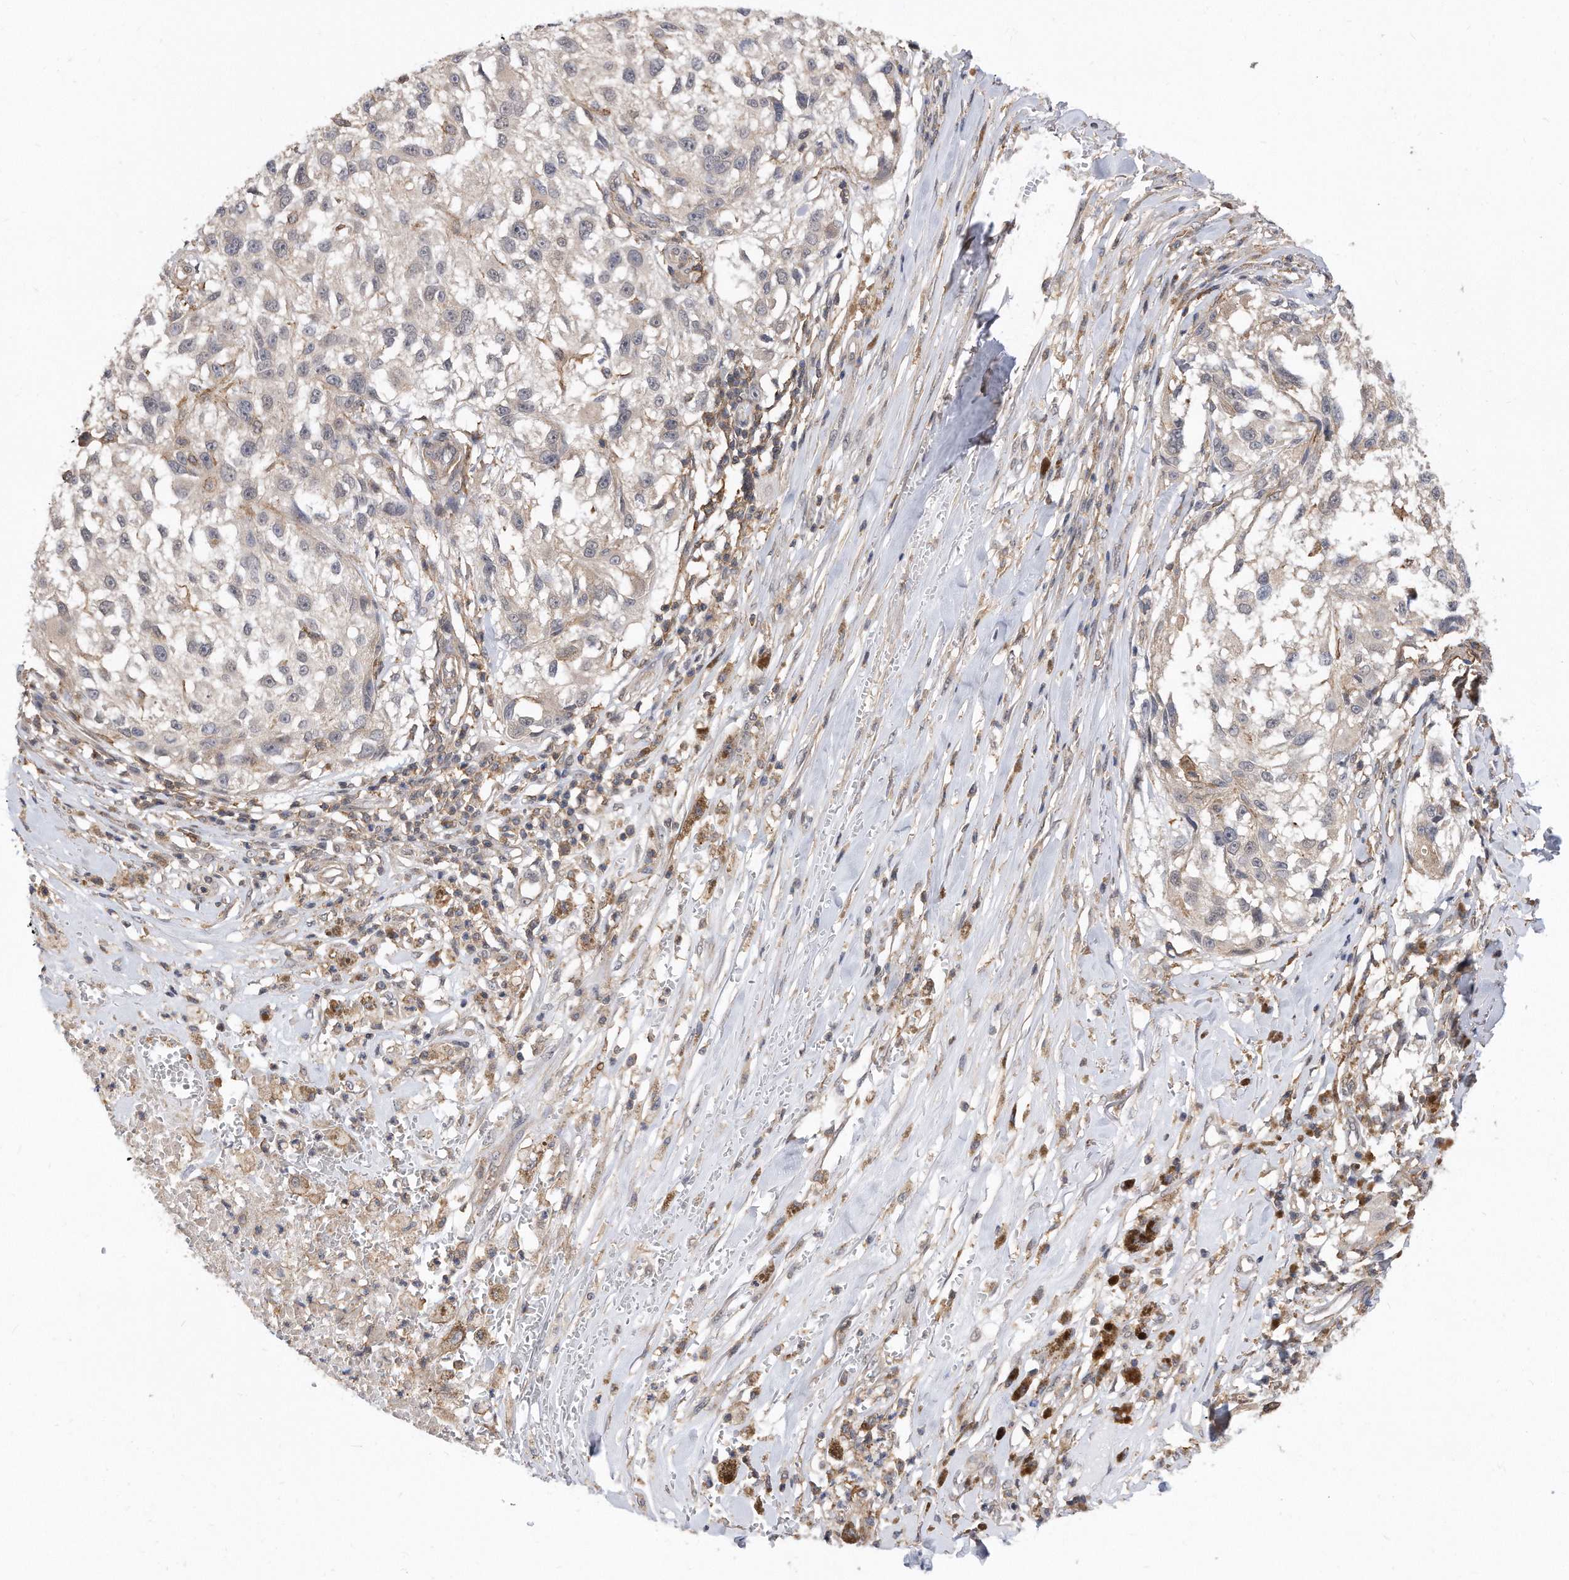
{"staining": {"intensity": "negative", "quantity": "none", "location": "none"}, "tissue": "melanoma", "cell_type": "Tumor cells", "image_type": "cancer", "snomed": [{"axis": "morphology", "description": "Necrosis, NOS"}, {"axis": "morphology", "description": "Malignant melanoma, NOS"}, {"axis": "topography", "description": "Skin"}], "caption": "Micrograph shows no protein positivity in tumor cells of melanoma tissue. The staining was performed using DAB to visualize the protein expression in brown, while the nuclei were stained in blue with hematoxylin (Magnification: 20x).", "gene": "TCP1", "patient": {"sex": "female", "age": 87}}